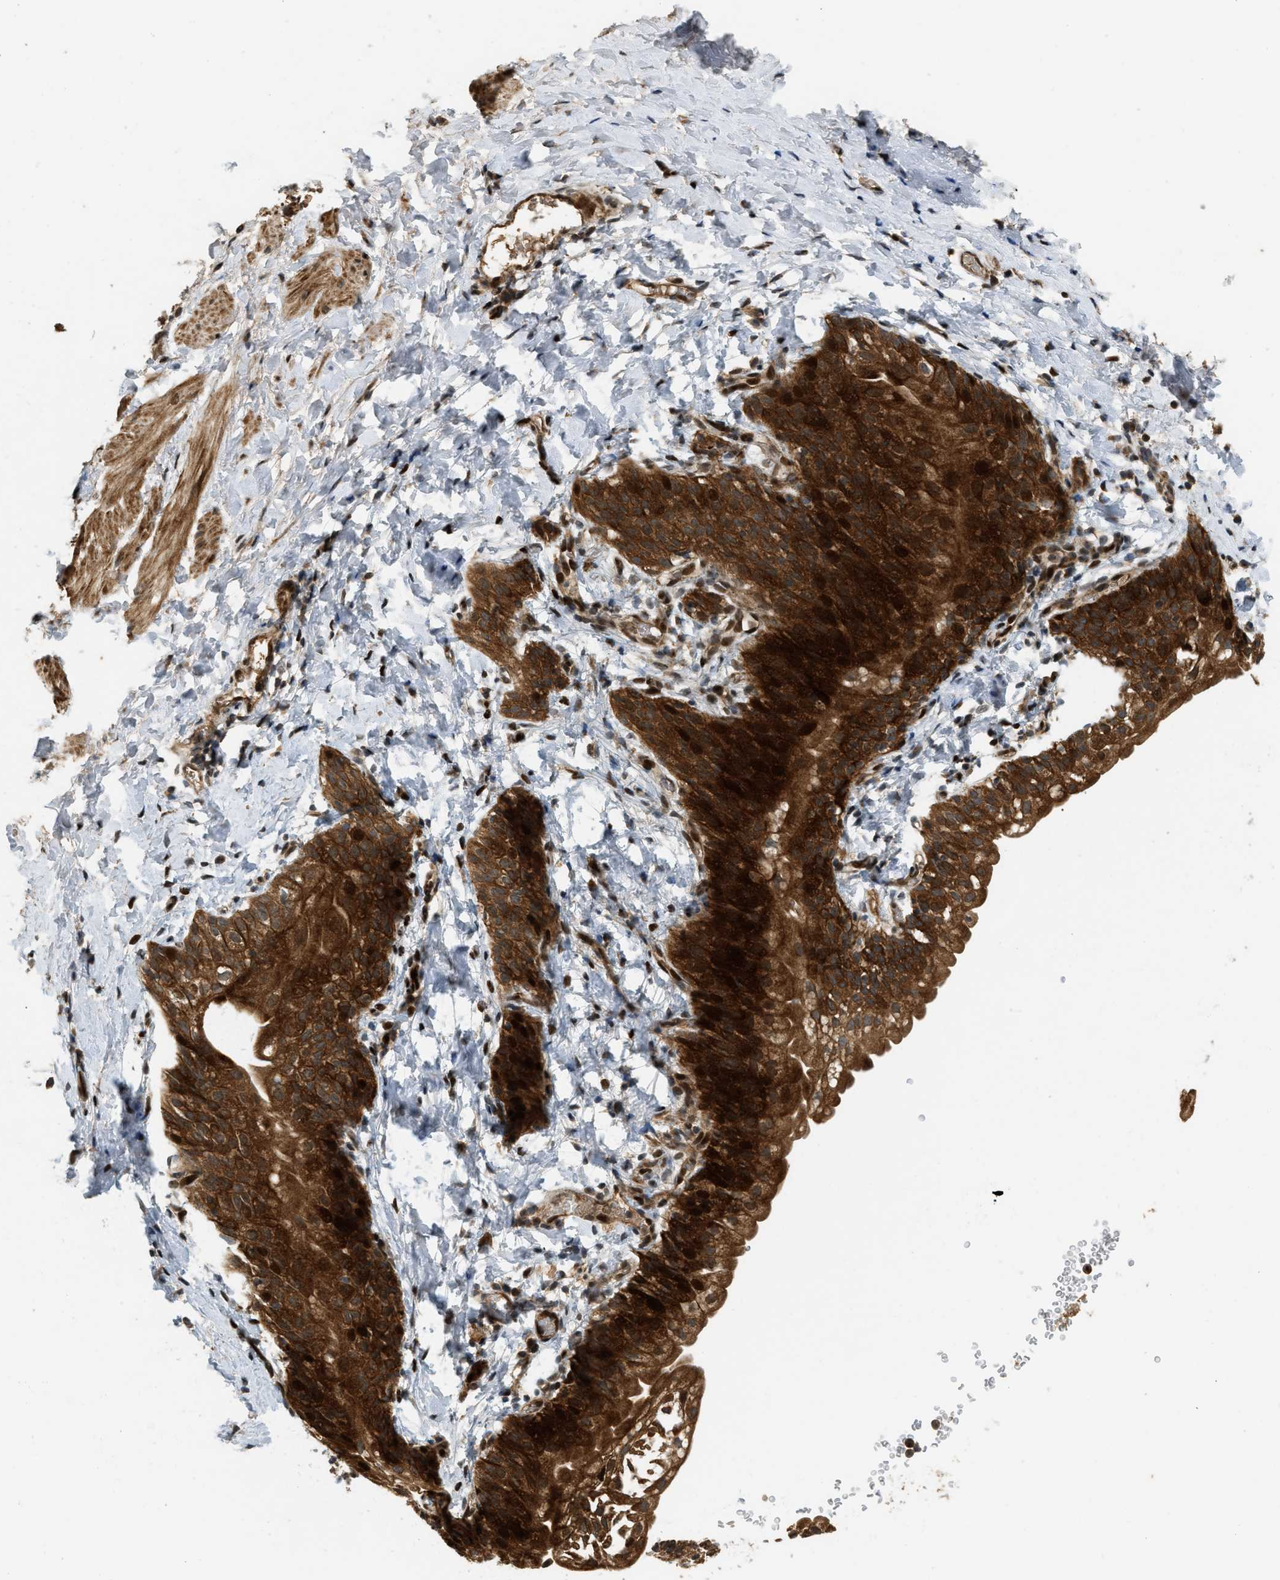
{"staining": {"intensity": "moderate", "quantity": "25%-75%", "location": "cytoplasmic/membranous"}, "tissue": "smooth muscle", "cell_type": "Smooth muscle cells", "image_type": "normal", "snomed": [{"axis": "morphology", "description": "Normal tissue, NOS"}, {"axis": "topography", "description": "Smooth muscle"}], "caption": "A photomicrograph of human smooth muscle stained for a protein reveals moderate cytoplasmic/membranous brown staining in smooth muscle cells. (DAB IHC with brightfield microscopy, high magnification).", "gene": "TRAPPC14", "patient": {"sex": "male", "age": 16}}